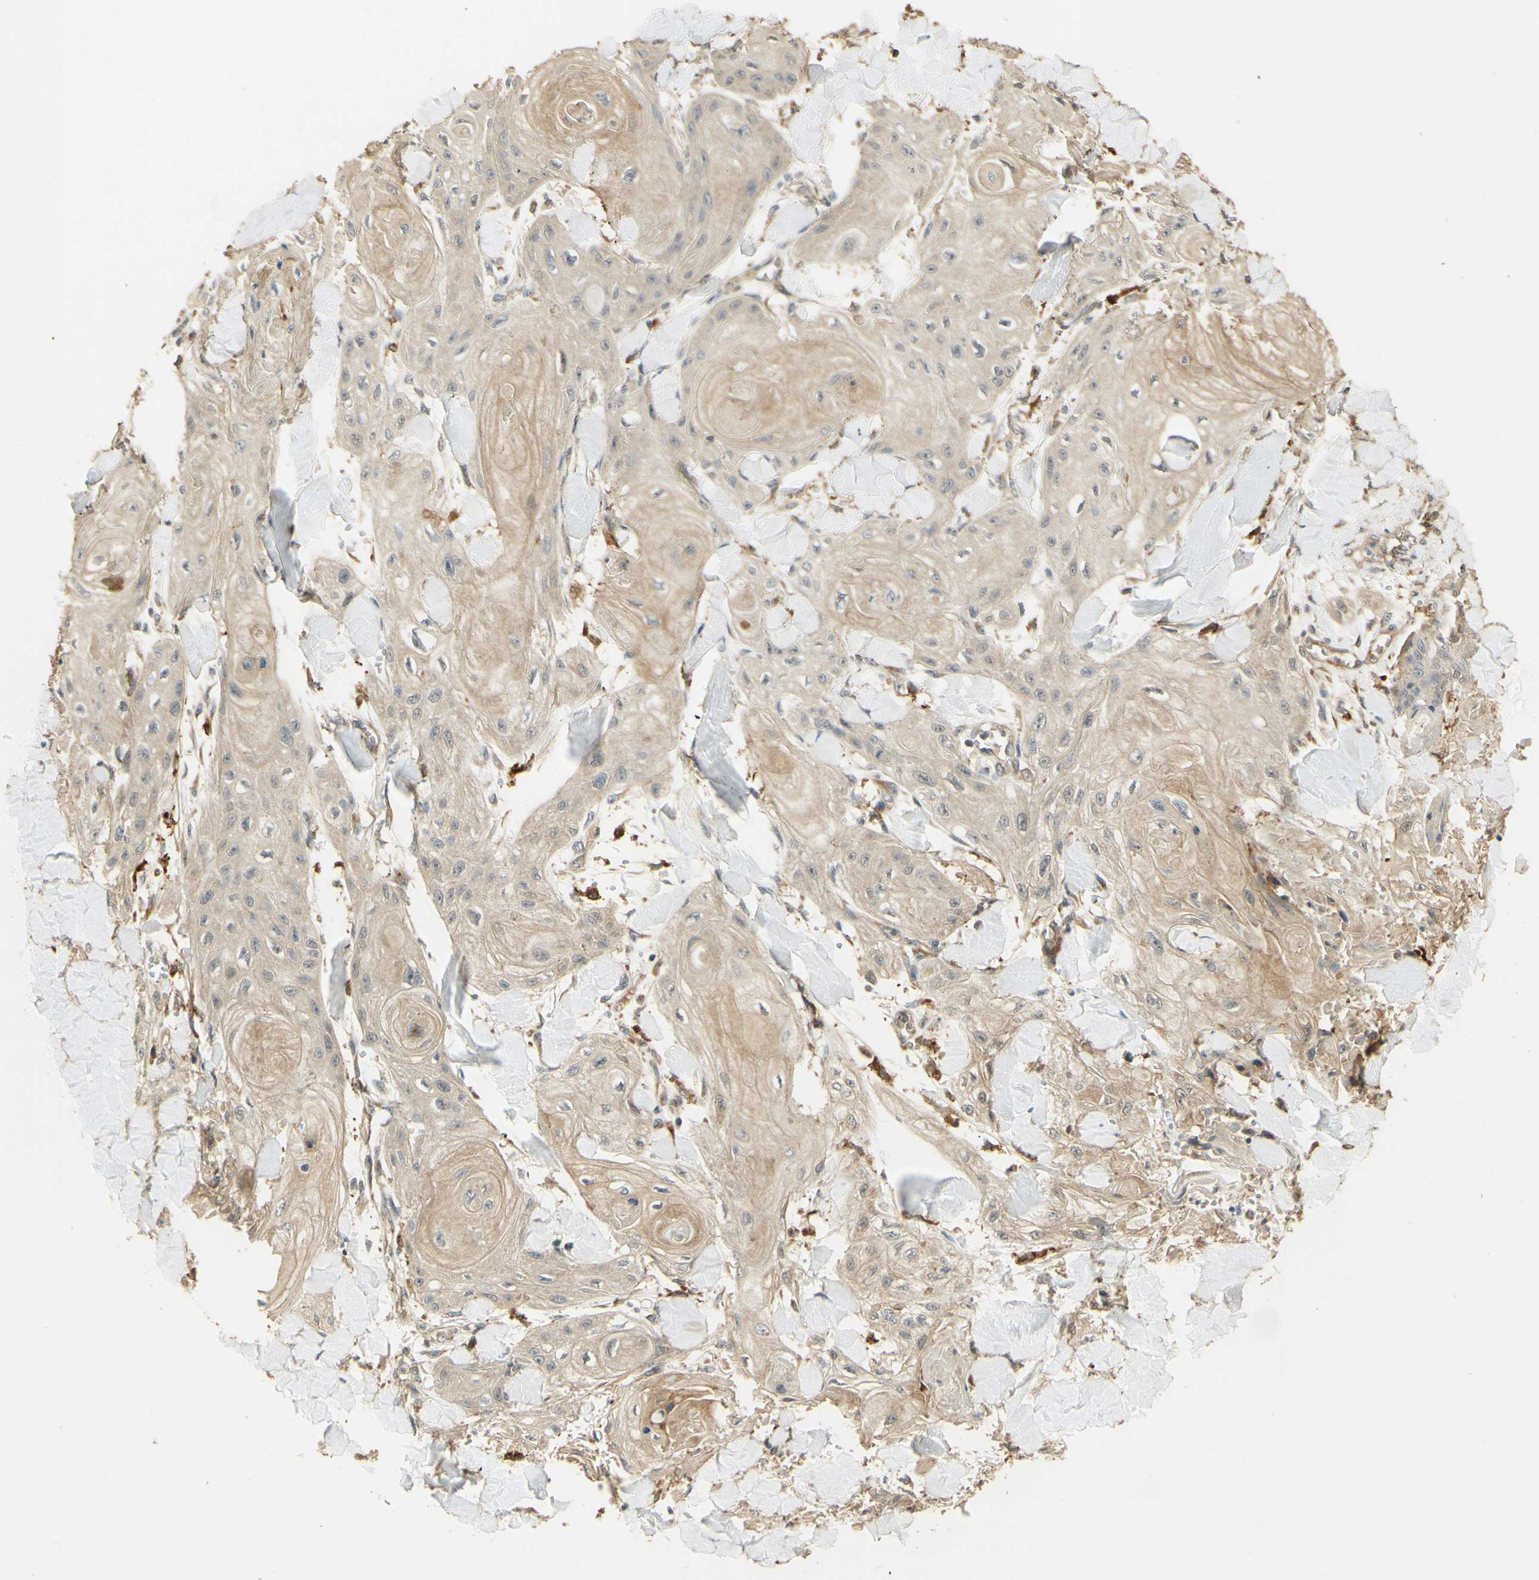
{"staining": {"intensity": "weak", "quantity": ">75%", "location": "cytoplasmic/membranous"}, "tissue": "skin cancer", "cell_type": "Tumor cells", "image_type": "cancer", "snomed": [{"axis": "morphology", "description": "Squamous cell carcinoma, NOS"}, {"axis": "topography", "description": "Skin"}], "caption": "High-magnification brightfield microscopy of skin cancer (squamous cell carcinoma) stained with DAB (3,3'-diaminobenzidine) (brown) and counterstained with hematoxylin (blue). tumor cells exhibit weak cytoplasmic/membranous positivity is identified in approximately>75% of cells.", "gene": "AGER", "patient": {"sex": "male", "age": 74}}